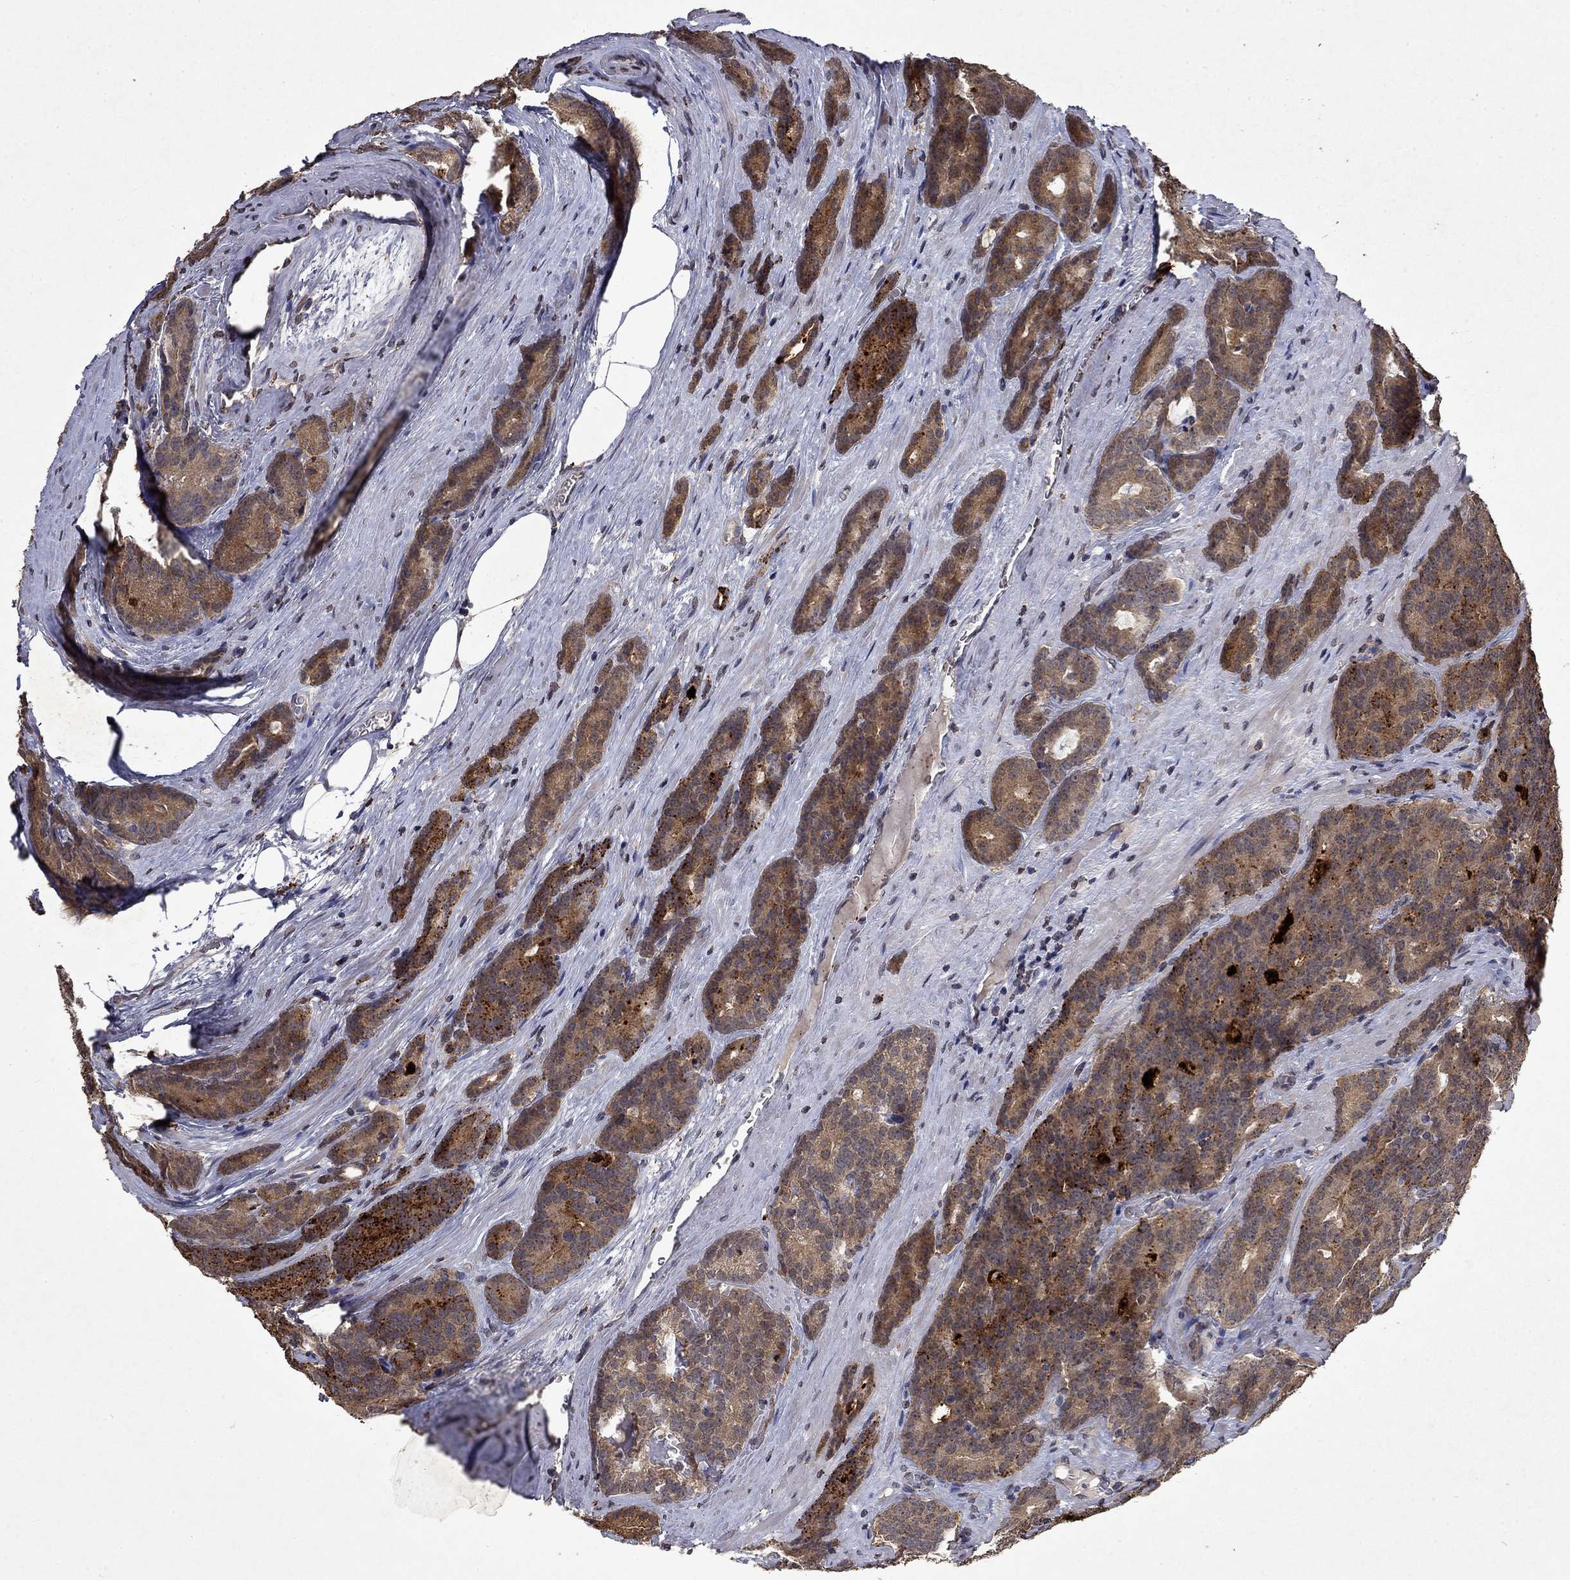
{"staining": {"intensity": "strong", "quantity": "<25%", "location": "cytoplasmic/membranous"}, "tissue": "prostate cancer", "cell_type": "Tumor cells", "image_type": "cancer", "snomed": [{"axis": "morphology", "description": "Adenocarcinoma, NOS"}, {"axis": "topography", "description": "Prostate"}], "caption": "The photomicrograph shows a brown stain indicating the presence of a protein in the cytoplasmic/membranous of tumor cells in prostate cancer (adenocarcinoma). The protein is stained brown, and the nuclei are stained in blue (DAB IHC with brightfield microscopy, high magnification).", "gene": "TTC38", "patient": {"sex": "male", "age": 71}}